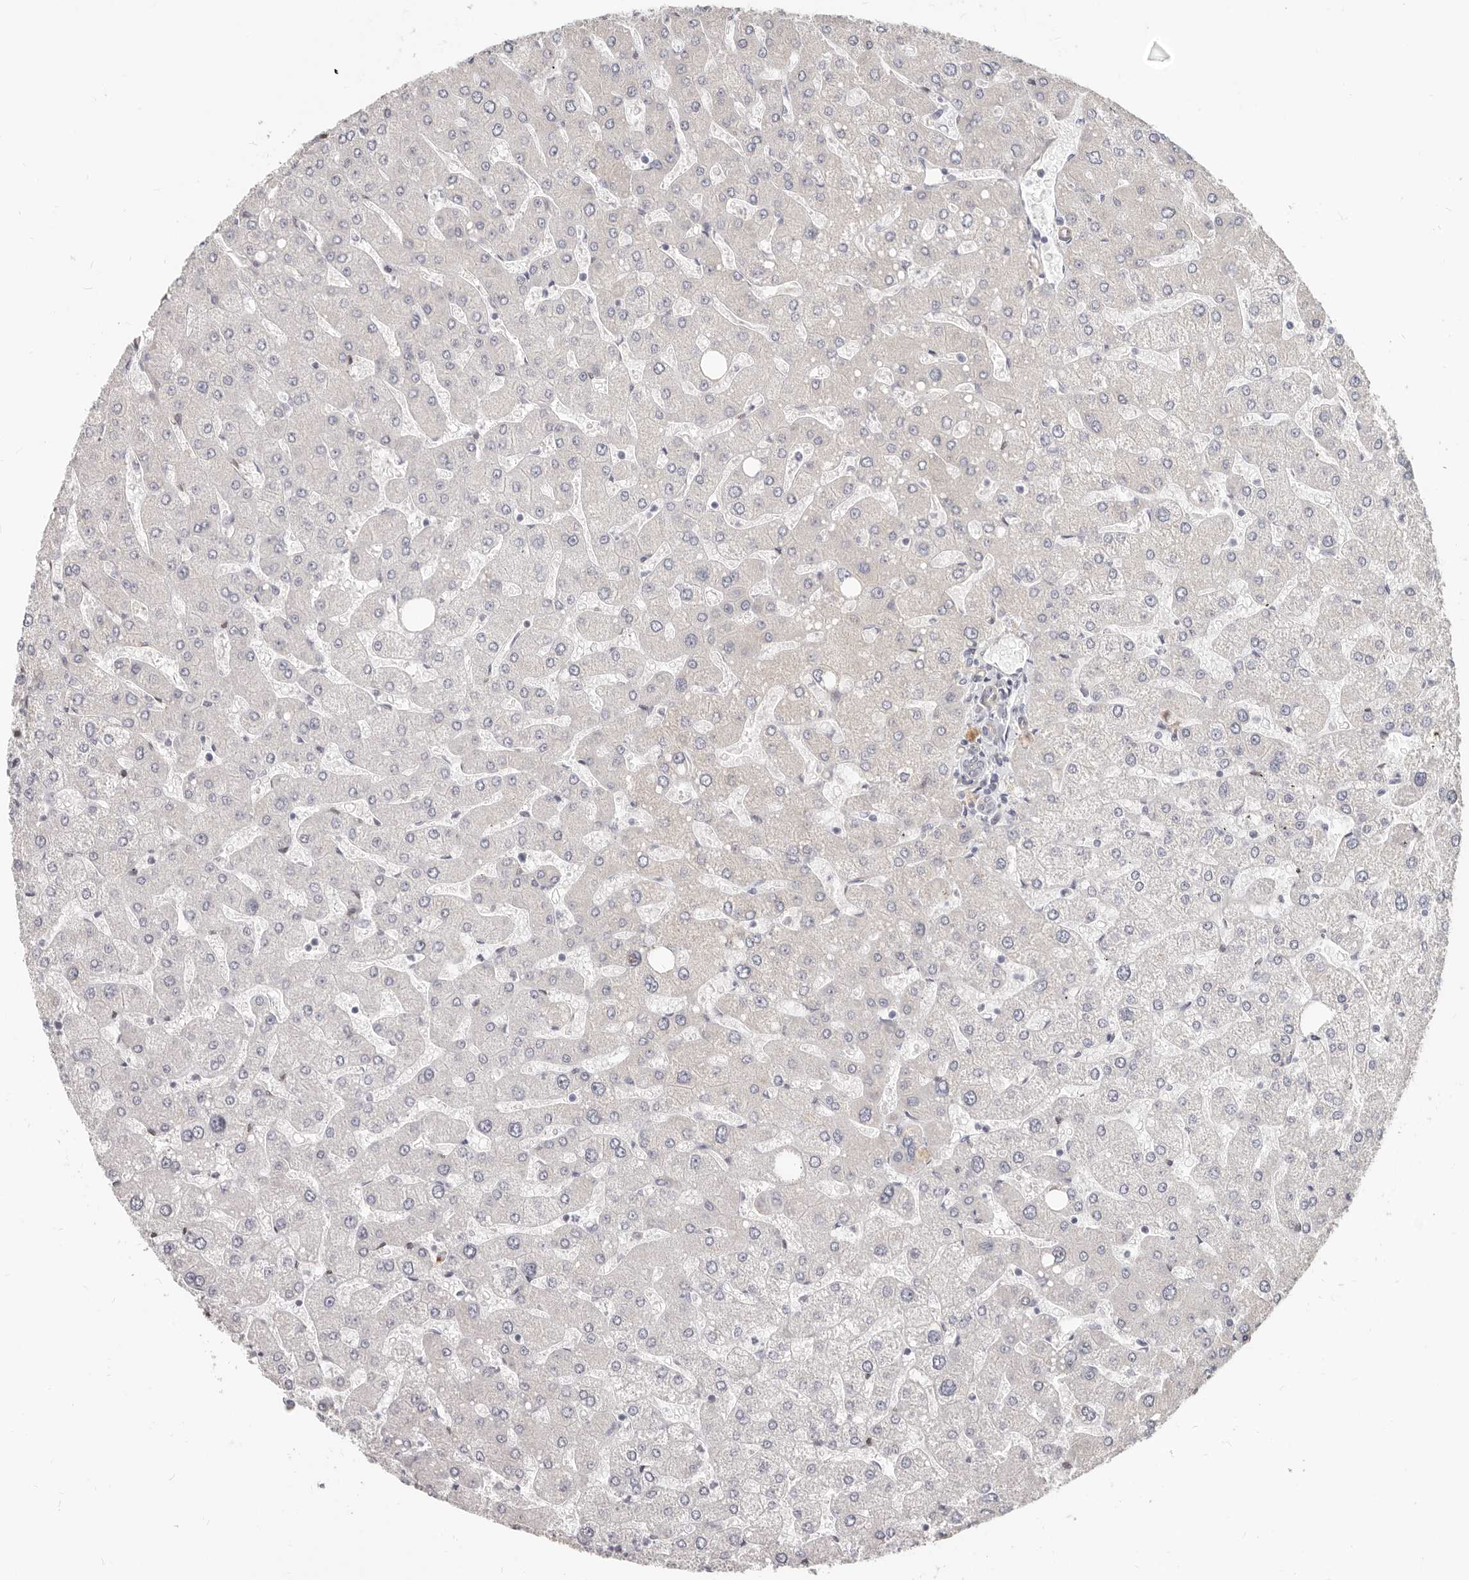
{"staining": {"intensity": "negative", "quantity": "none", "location": "none"}, "tissue": "liver", "cell_type": "Cholangiocytes", "image_type": "normal", "snomed": [{"axis": "morphology", "description": "Normal tissue, NOS"}, {"axis": "topography", "description": "Liver"}], "caption": "DAB (3,3'-diaminobenzidine) immunohistochemical staining of normal human liver demonstrates no significant expression in cholangiocytes.", "gene": "RABAC1", "patient": {"sex": "male", "age": 55}}